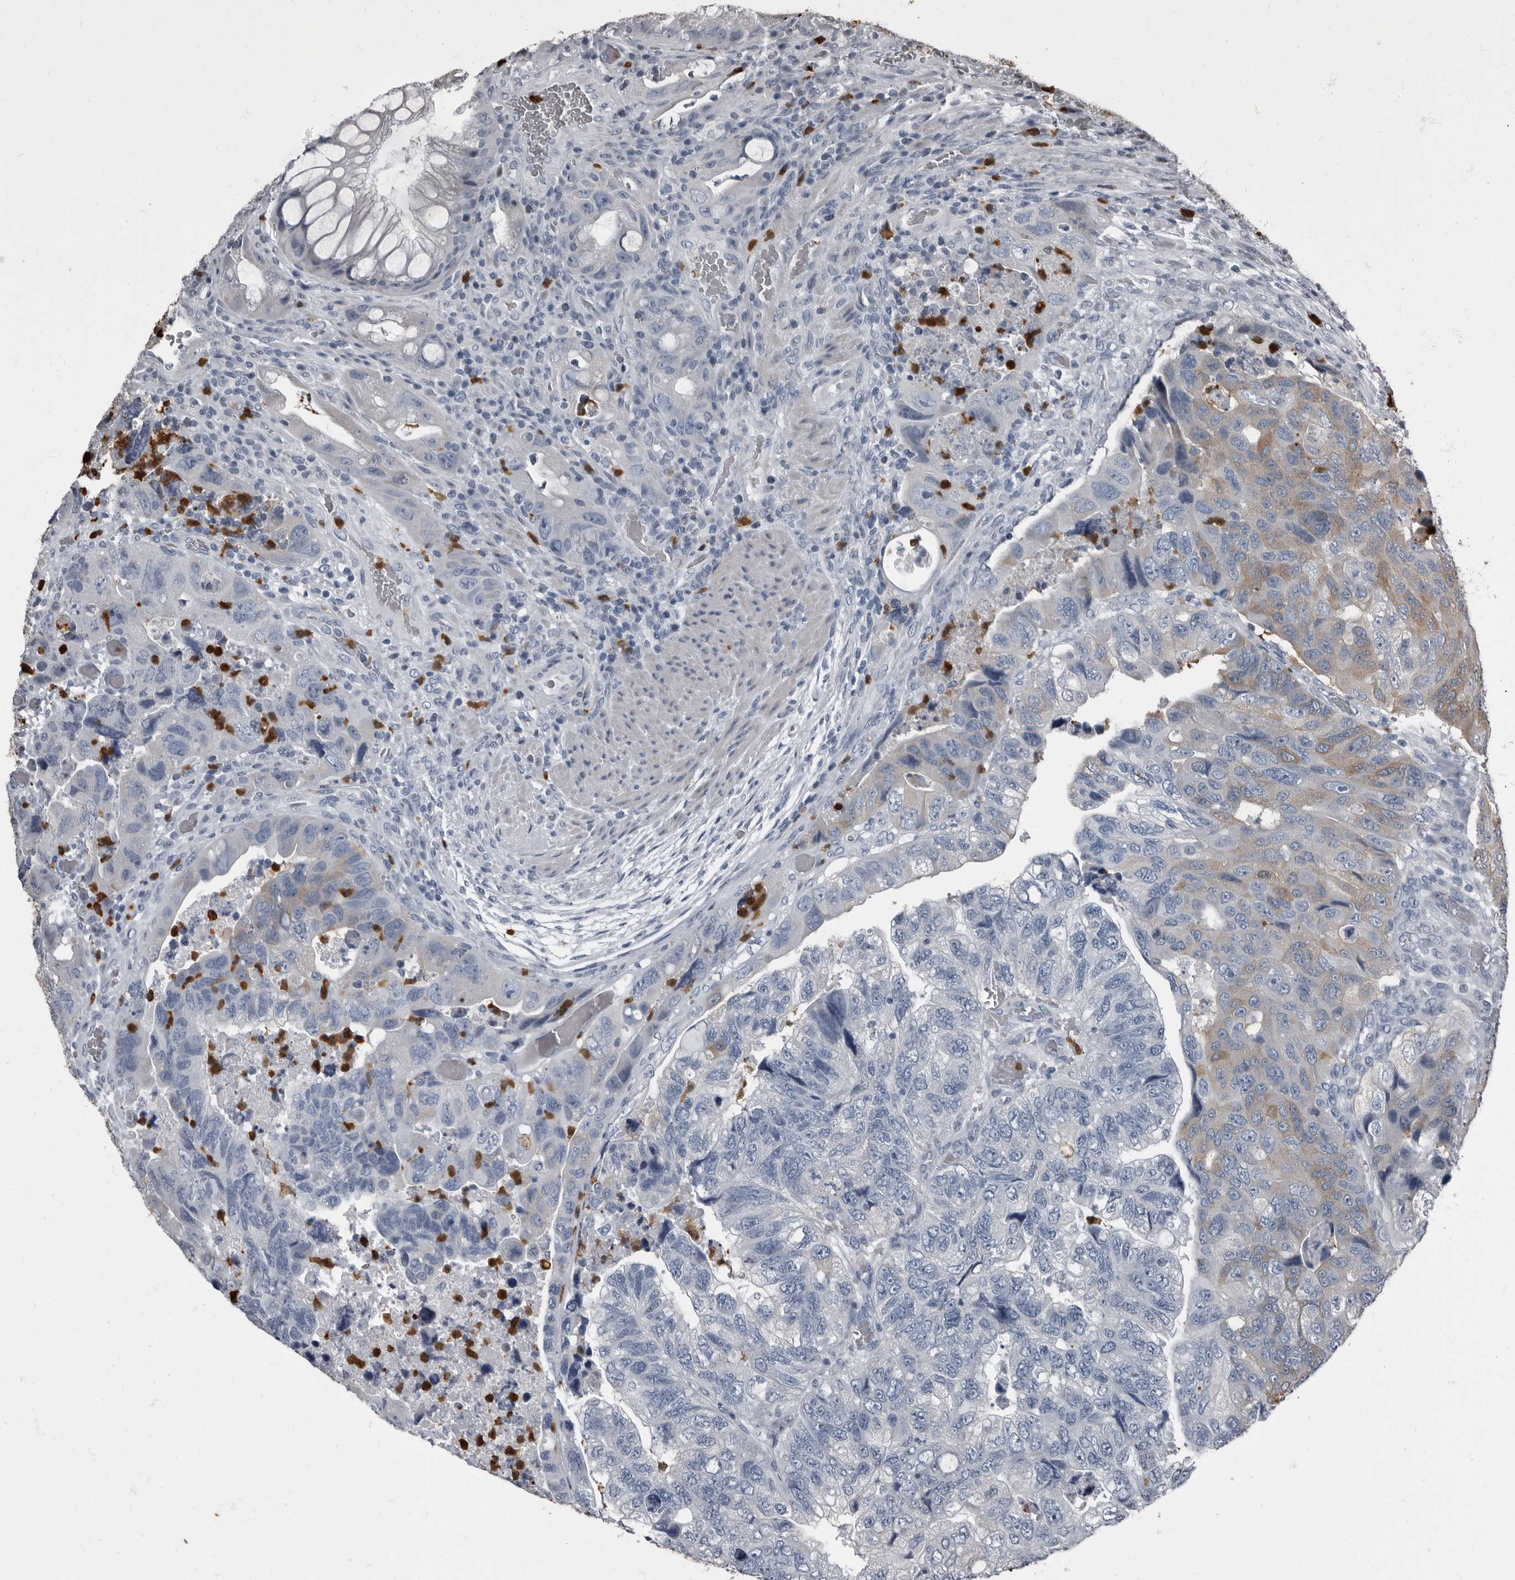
{"staining": {"intensity": "moderate", "quantity": "<25%", "location": "cytoplasmic/membranous"}, "tissue": "colorectal cancer", "cell_type": "Tumor cells", "image_type": "cancer", "snomed": [{"axis": "morphology", "description": "Adenocarcinoma, NOS"}, {"axis": "topography", "description": "Rectum"}], "caption": "Human colorectal cancer (adenocarcinoma) stained with a brown dye exhibits moderate cytoplasmic/membranous positive staining in about <25% of tumor cells.", "gene": "TPD52L1", "patient": {"sex": "male", "age": 63}}